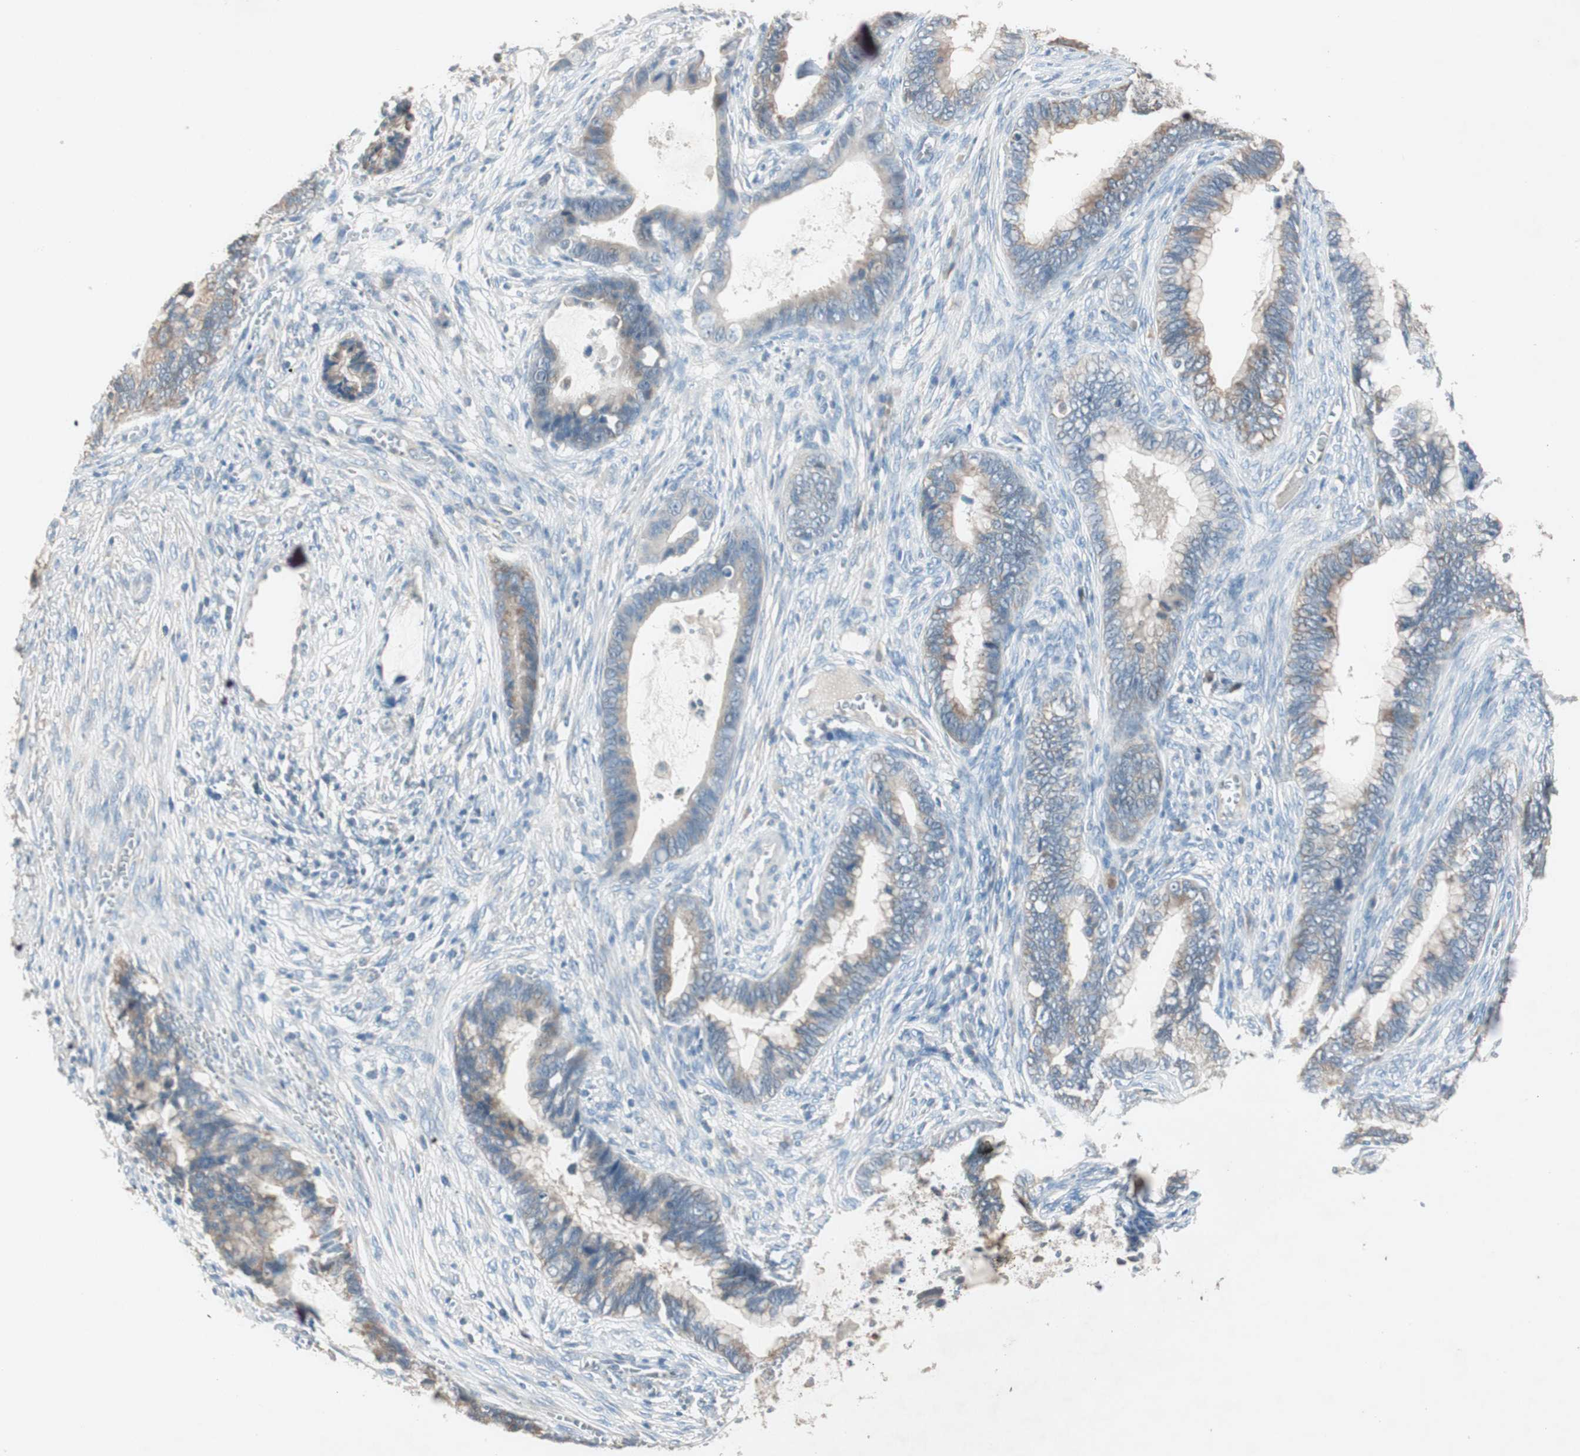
{"staining": {"intensity": "weak", "quantity": ">75%", "location": "cytoplasmic/membranous"}, "tissue": "cervical cancer", "cell_type": "Tumor cells", "image_type": "cancer", "snomed": [{"axis": "morphology", "description": "Adenocarcinoma, NOS"}, {"axis": "topography", "description": "Cervix"}], "caption": "Tumor cells display weak cytoplasmic/membranous expression in approximately >75% of cells in cervical adenocarcinoma. Using DAB (brown) and hematoxylin (blue) stains, captured at high magnification using brightfield microscopy.", "gene": "KHK", "patient": {"sex": "female", "age": 44}}